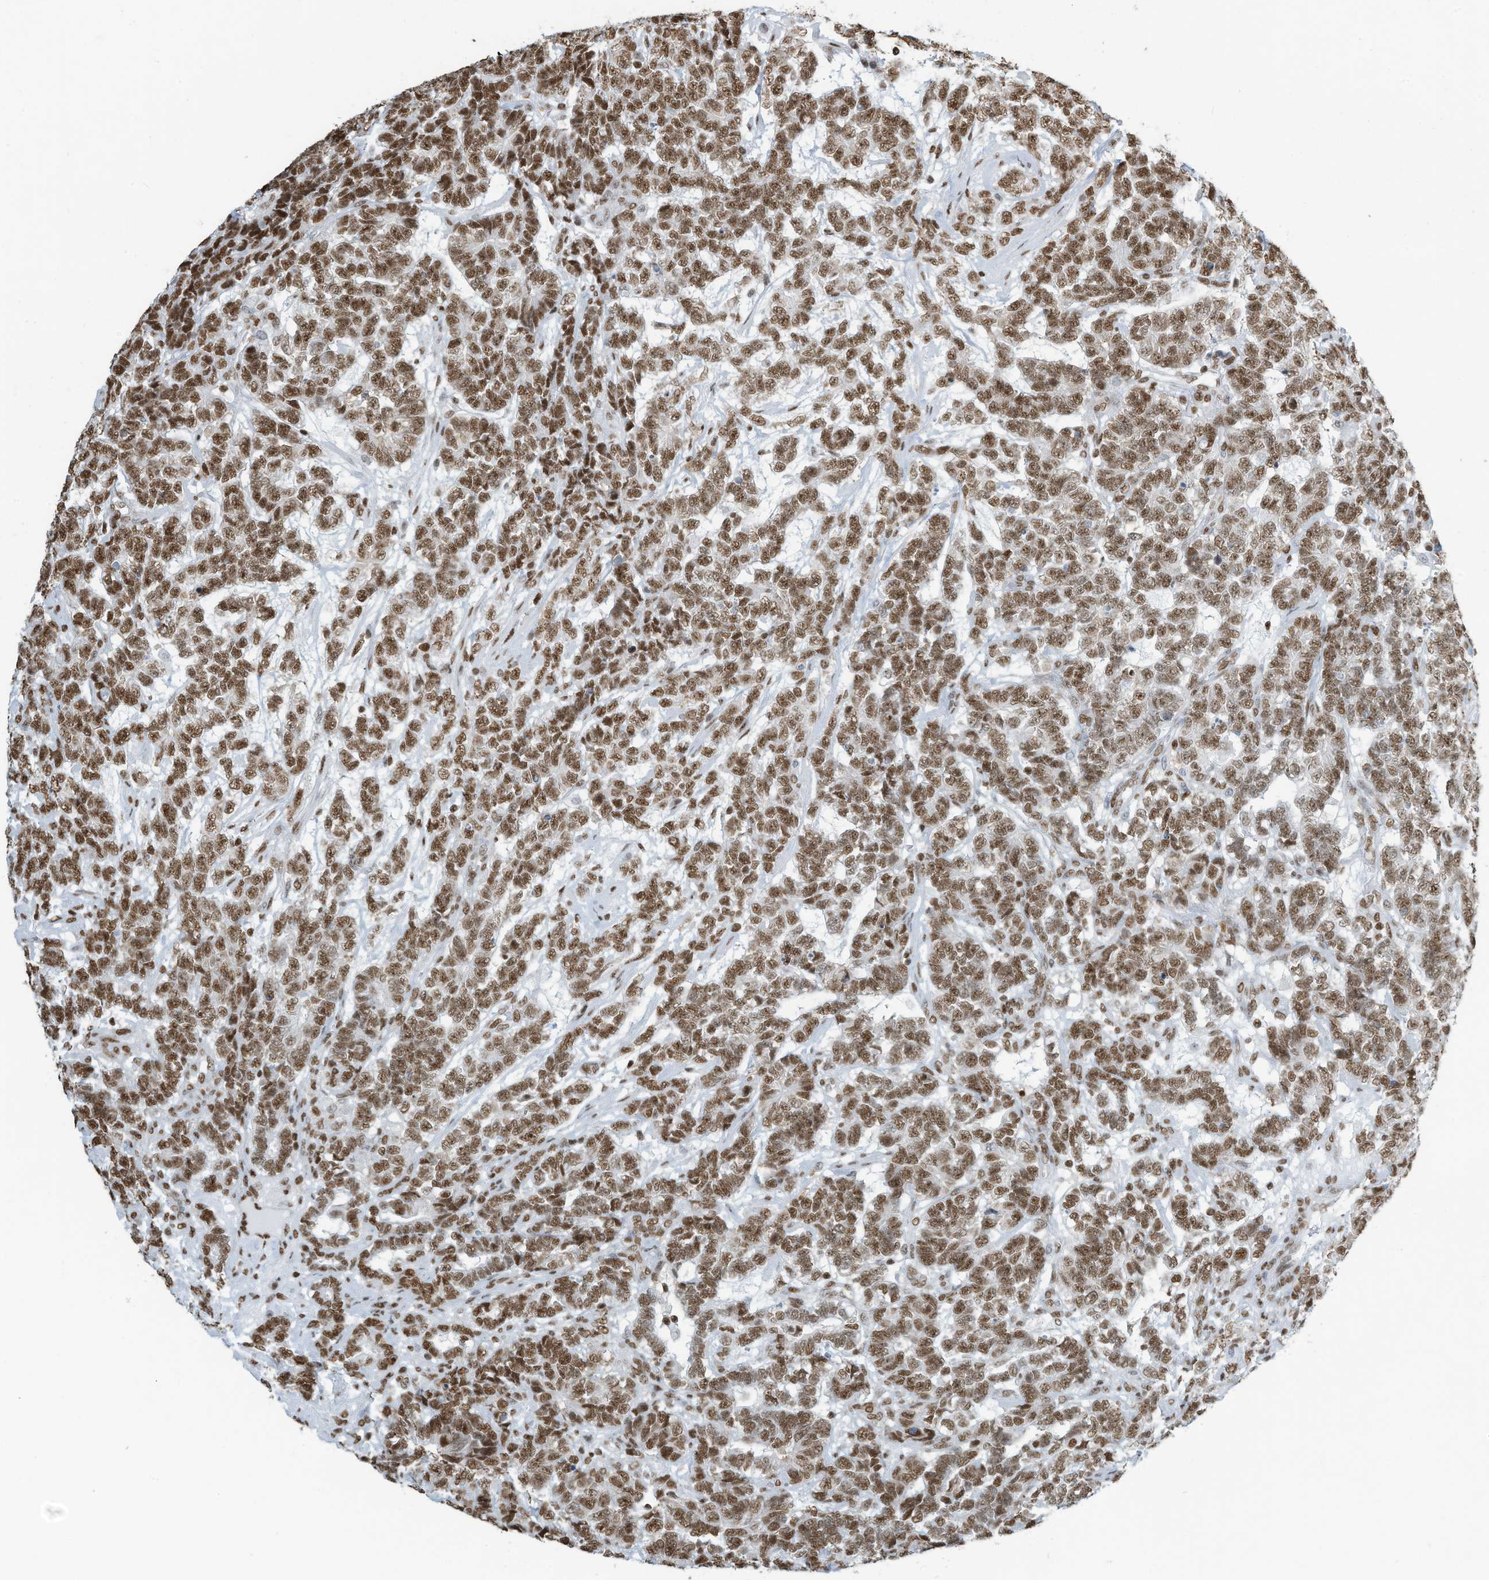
{"staining": {"intensity": "moderate", "quantity": ">75%", "location": "nuclear"}, "tissue": "testis cancer", "cell_type": "Tumor cells", "image_type": "cancer", "snomed": [{"axis": "morphology", "description": "Carcinoma, Embryonal, NOS"}, {"axis": "topography", "description": "Testis"}], "caption": "Testis embryonal carcinoma tissue shows moderate nuclear positivity in approximately >75% of tumor cells", "gene": "SARNP", "patient": {"sex": "male", "age": 26}}